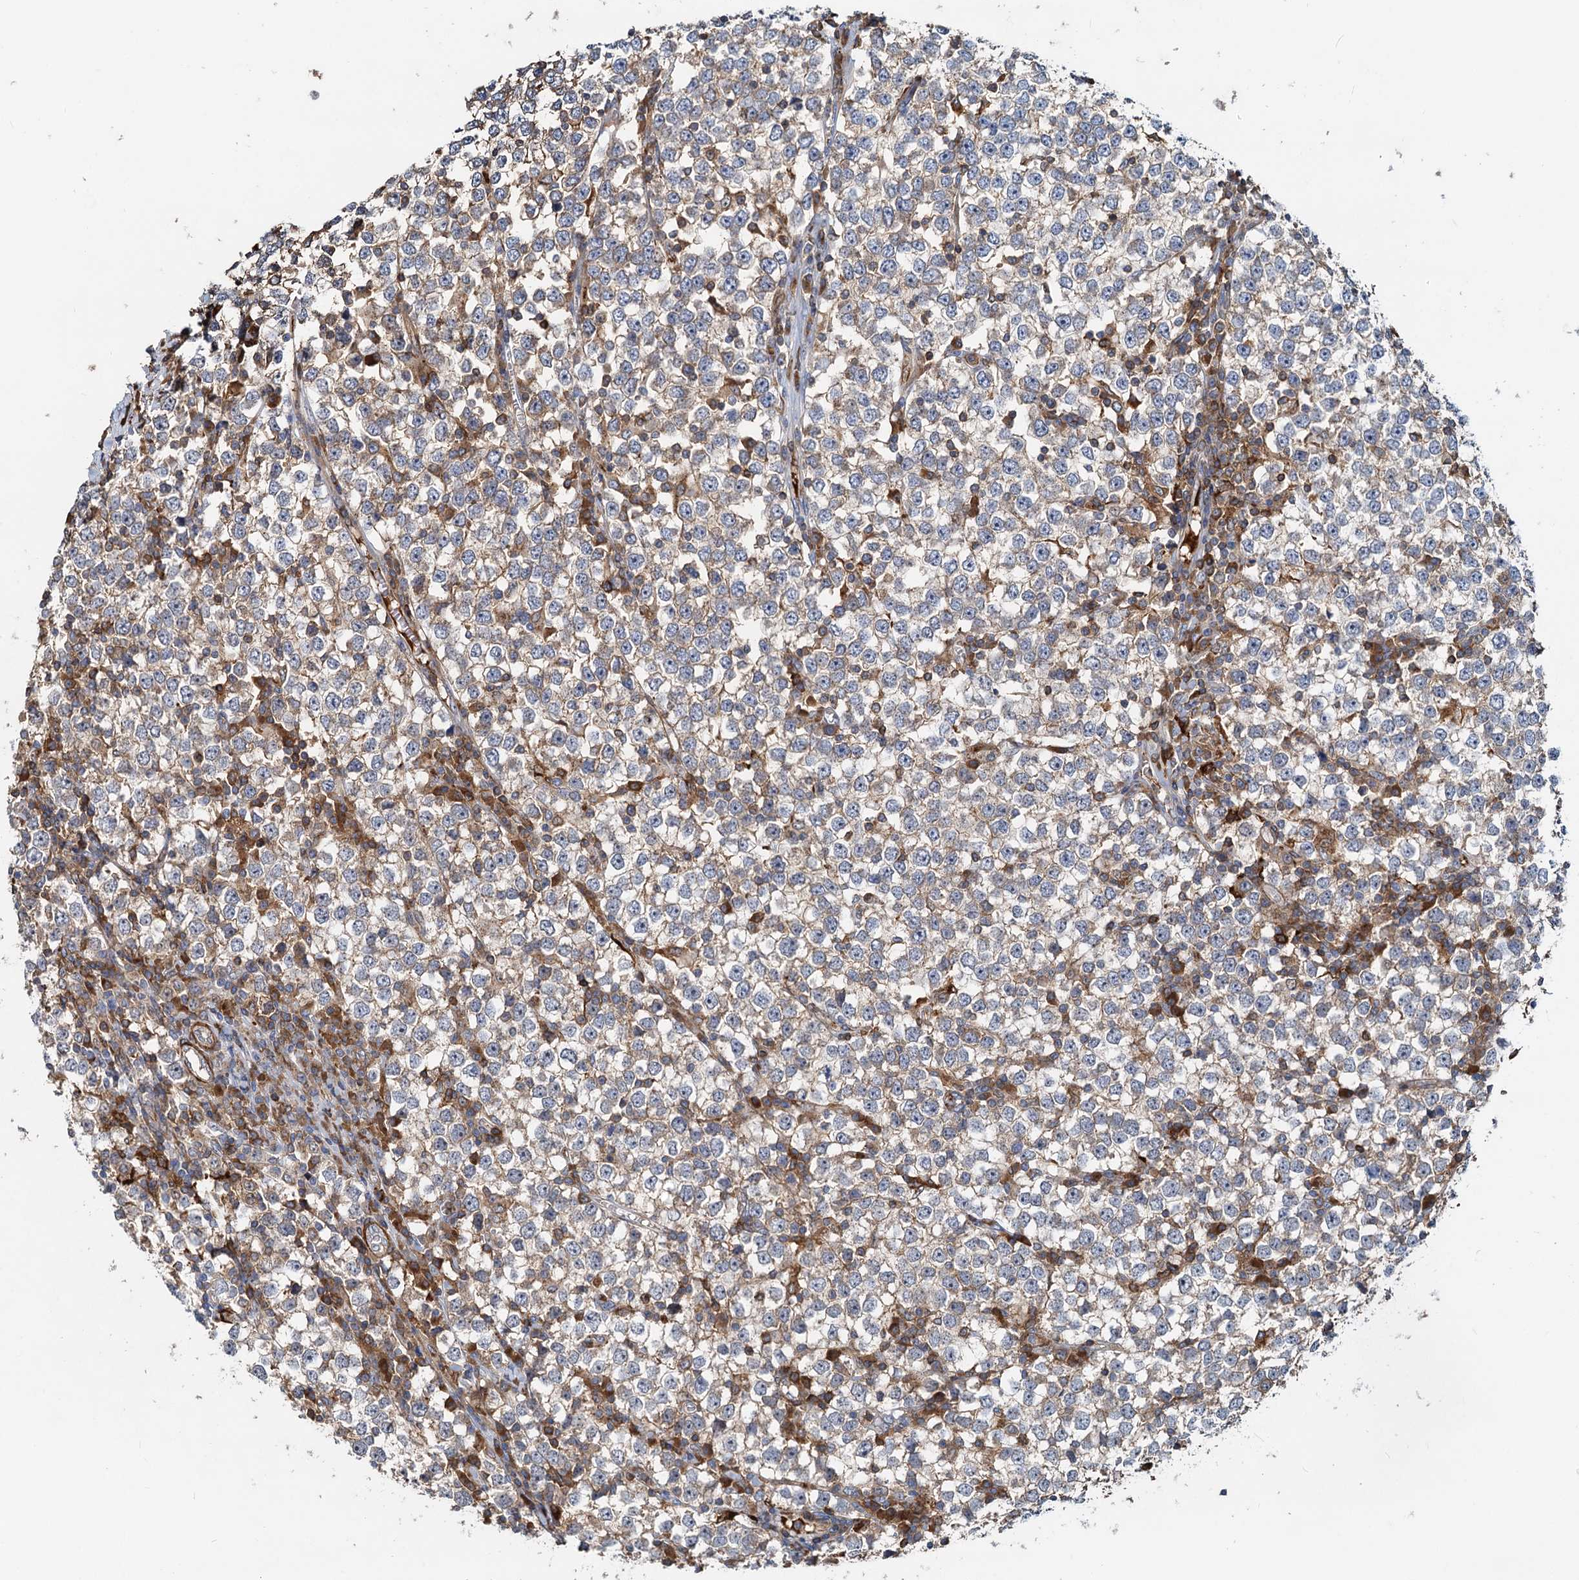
{"staining": {"intensity": "weak", "quantity": "<25%", "location": "cytoplasmic/membranous"}, "tissue": "testis cancer", "cell_type": "Tumor cells", "image_type": "cancer", "snomed": [{"axis": "morphology", "description": "Seminoma, NOS"}, {"axis": "topography", "description": "Testis"}], "caption": "IHC of human testis cancer displays no positivity in tumor cells. (DAB (3,3'-diaminobenzidine) immunohistochemistry, high magnification).", "gene": "LNX2", "patient": {"sex": "male", "age": 65}}